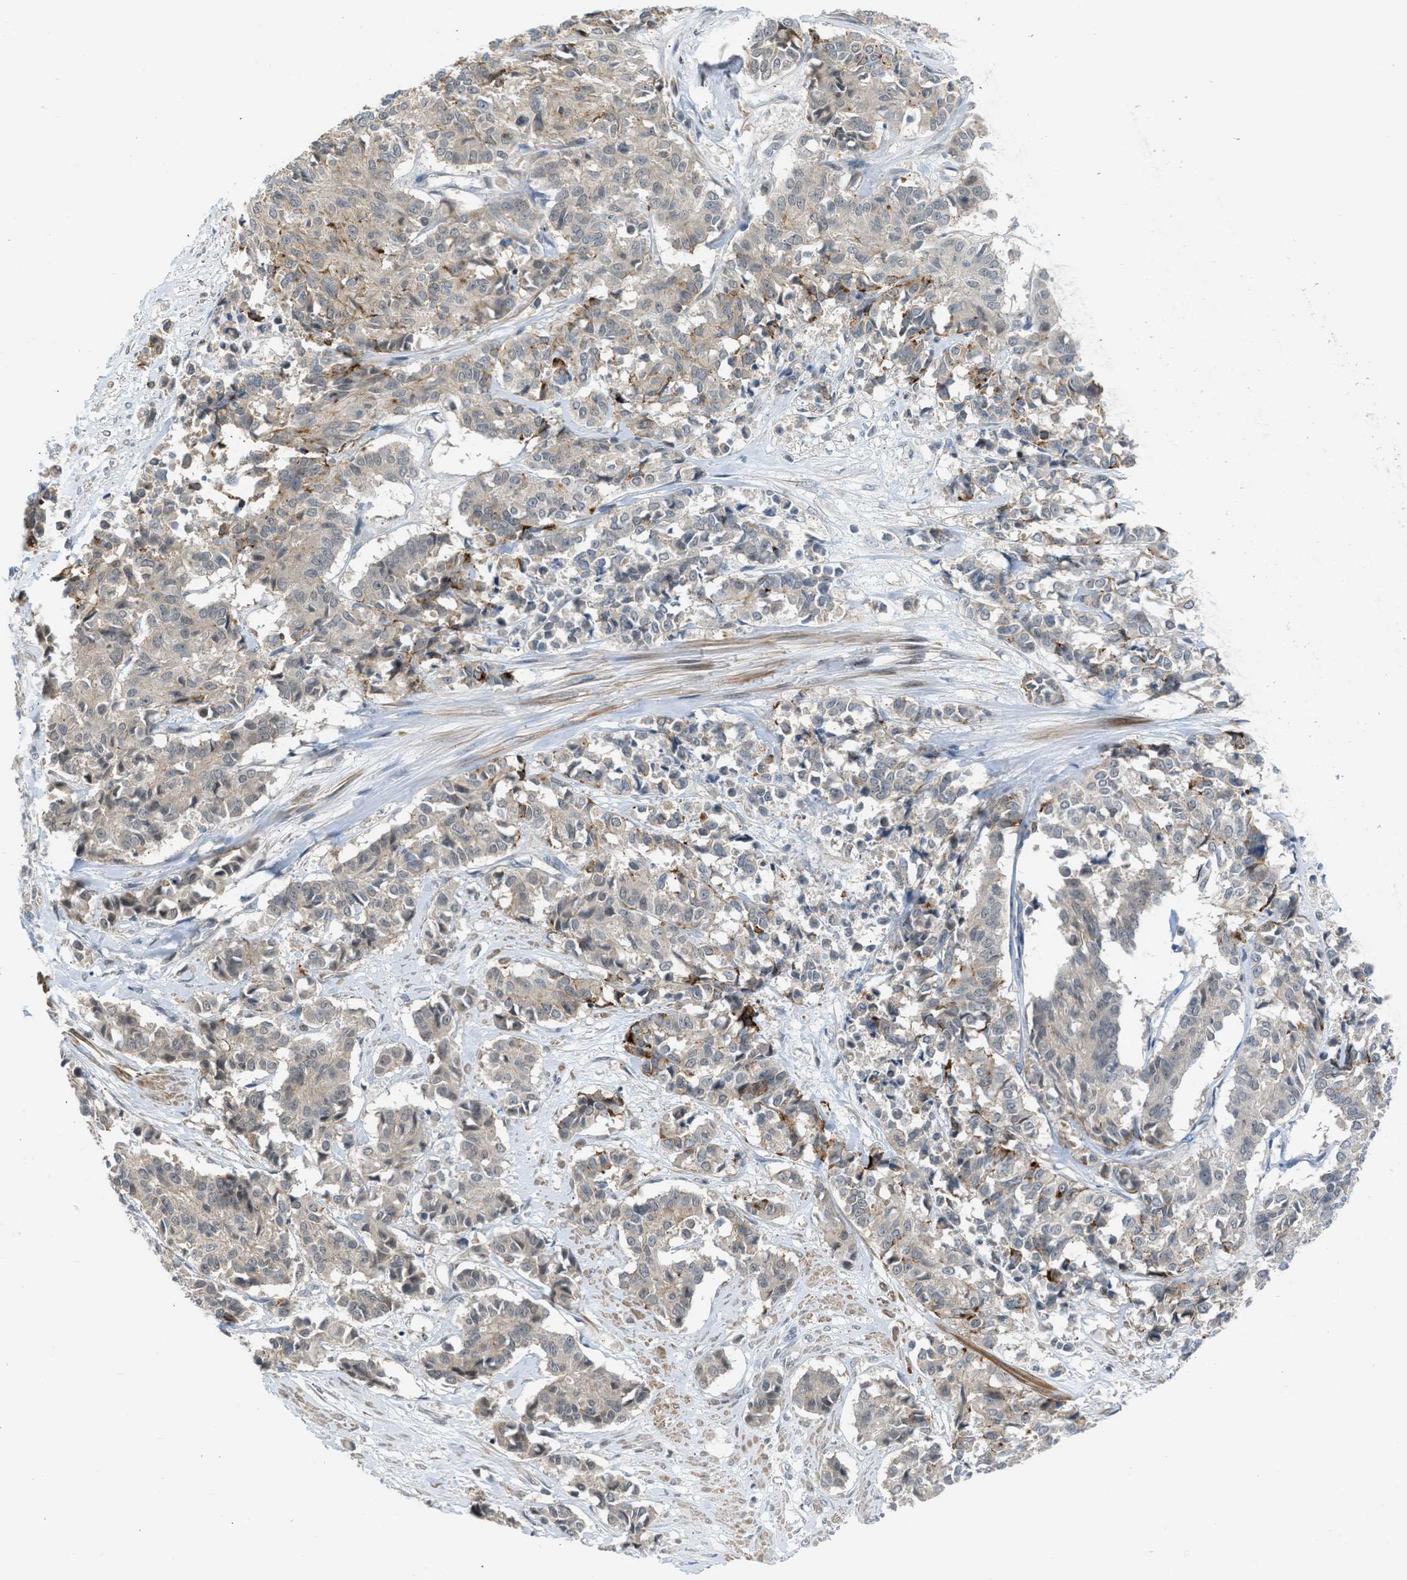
{"staining": {"intensity": "weak", "quantity": "25%-75%", "location": "cytoplasmic/membranous"}, "tissue": "cervical cancer", "cell_type": "Tumor cells", "image_type": "cancer", "snomed": [{"axis": "morphology", "description": "Squamous cell carcinoma, NOS"}, {"axis": "topography", "description": "Cervix"}], "caption": "Protein analysis of squamous cell carcinoma (cervical) tissue demonstrates weak cytoplasmic/membranous staining in about 25%-75% of tumor cells. The staining was performed using DAB, with brown indicating positive protein expression. Nuclei are stained blue with hematoxylin.", "gene": "TTBK2", "patient": {"sex": "female", "age": 35}}